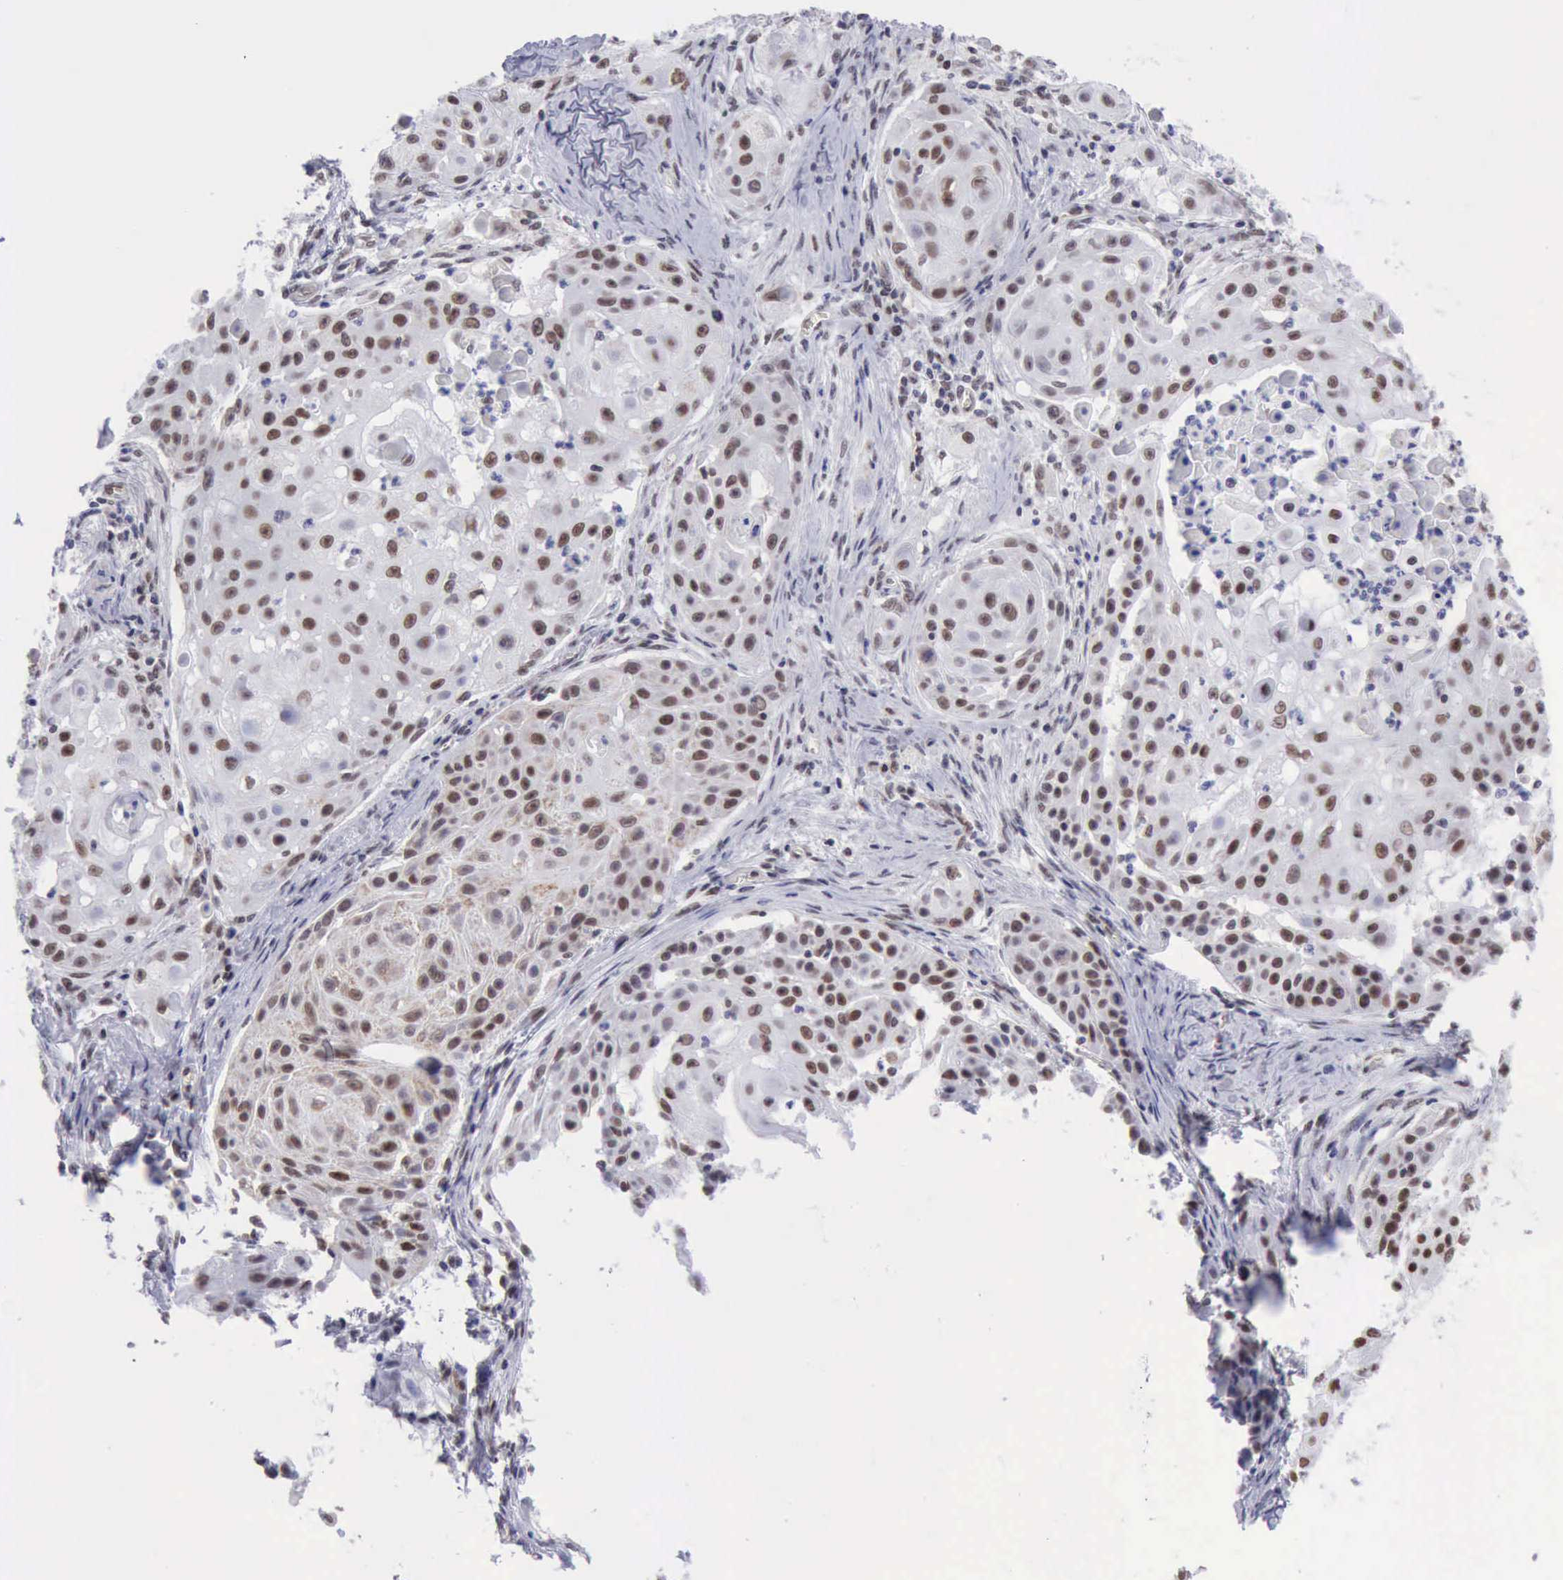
{"staining": {"intensity": "moderate", "quantity": "25%-75%", "location": "nuclear"}, "tissue": "skin cancer", "cell_type": "Tumor cells", "image_type": "cancer", "snomed": [{"axis": "morphology", "description": "Squamous cell carcinoma, NOS"}, {"axis": "topography", "description": "Skin"}], "caption": "Skin cancer tissue displays moderate nuclear expression in approximately 25%-75% of tumor cells, visualized by immunohistochemistry.", "gene": "ERCC4", "patient": {"sex": "female", "age": 57}}